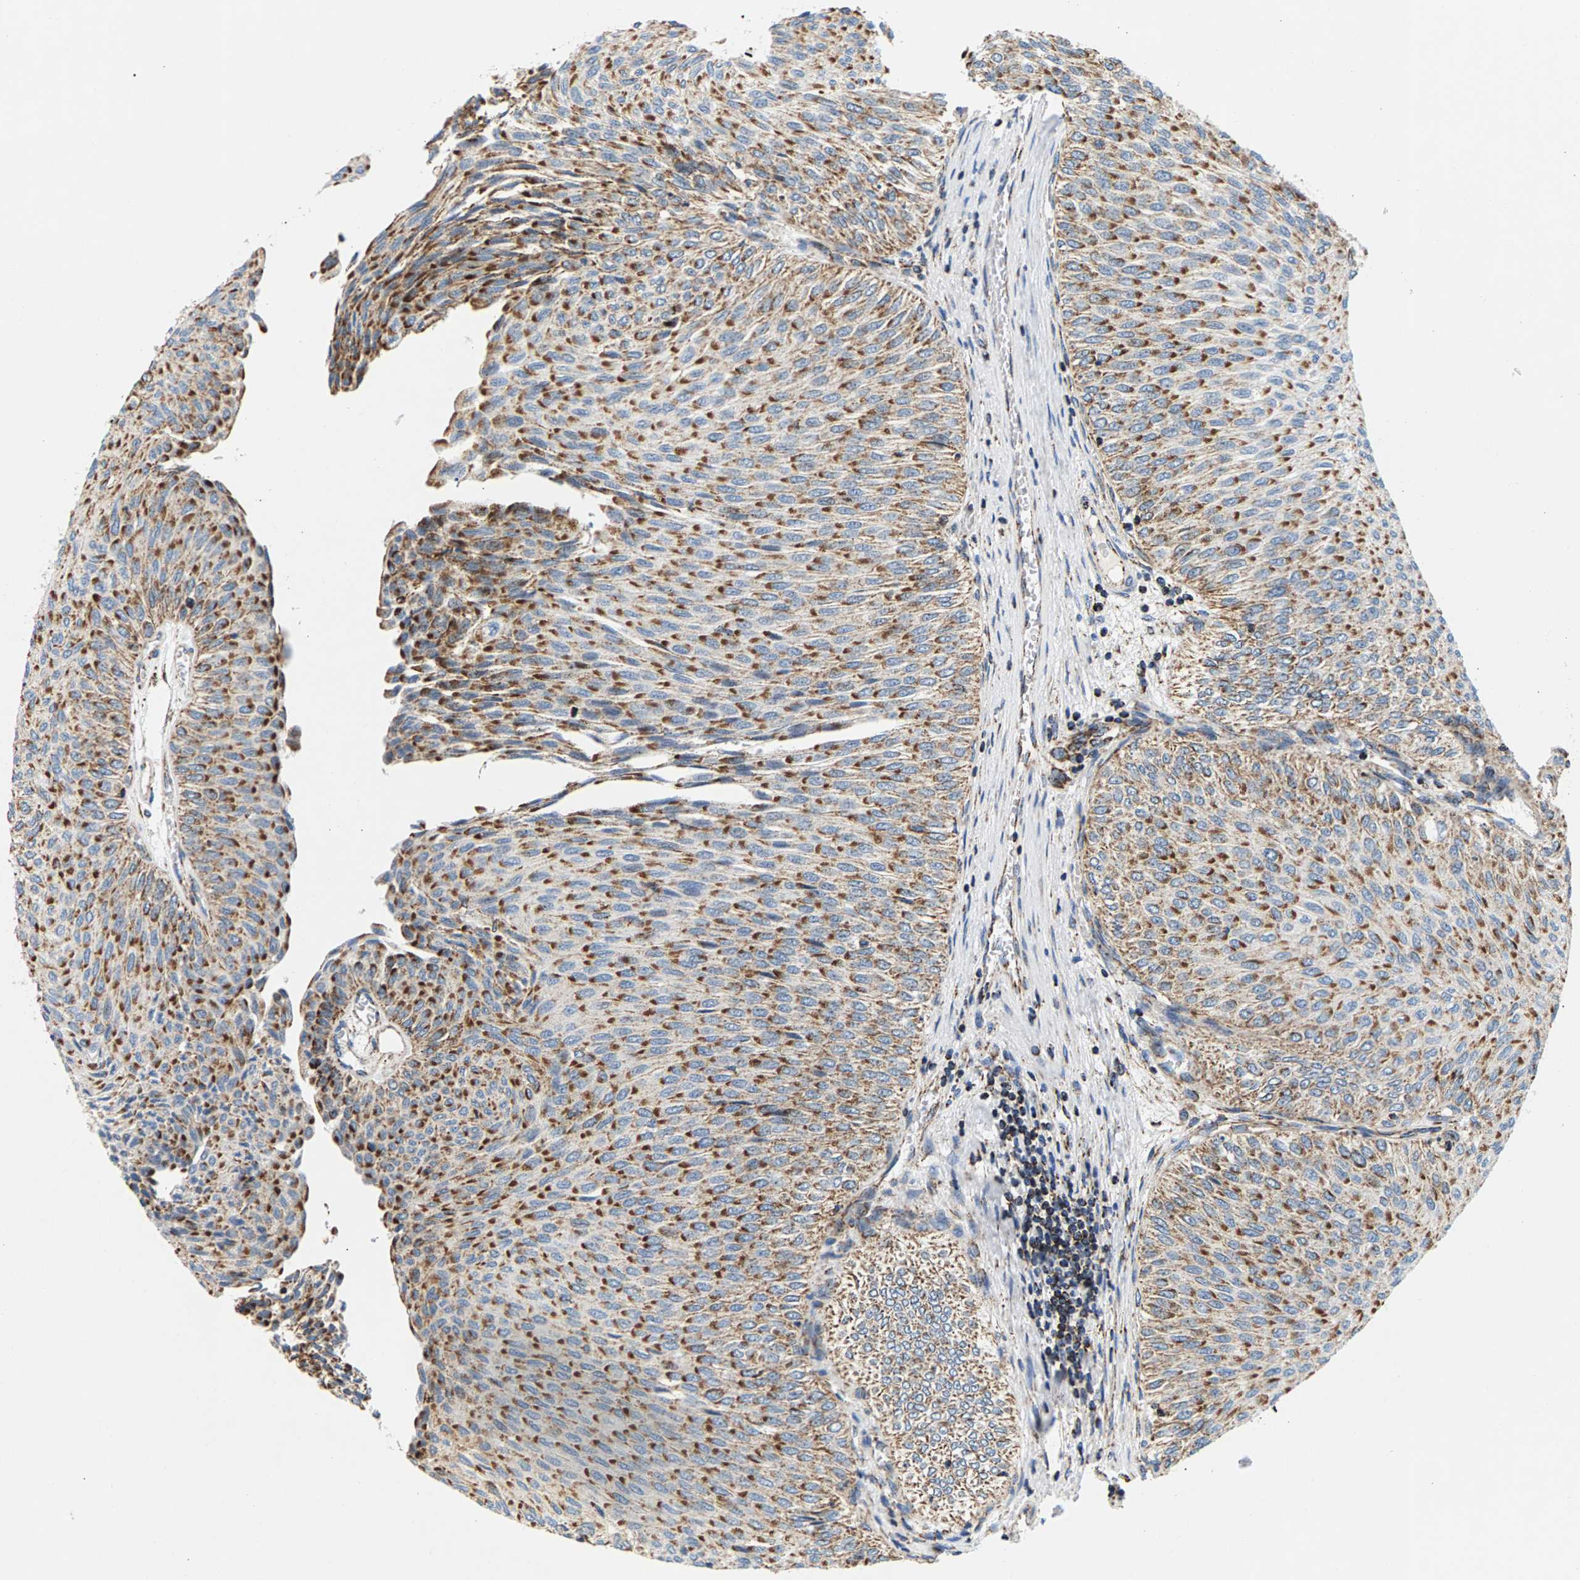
{"staining": {"intensity": "moderate", "quantity": ">75%", "location": "cytoplasmic/membranous"}, "tissue": "urothelial cancer", "cell_type": "Tumor cells", "image_type": "cancer", "snomed": [{"axis": "morphology", "description": "Urothelial carcinoma, Low grade"}, {"axis": "topography", "description": "Urinary bladder"}], "caption": "This is an image of immunohistochemistry staining of urothelial cancer, which shows moderate staining in the cytoplasmic/membranous of tumor cells.", "gene": "PDE1A", "patient": {"sex": "male", "age": 78}}